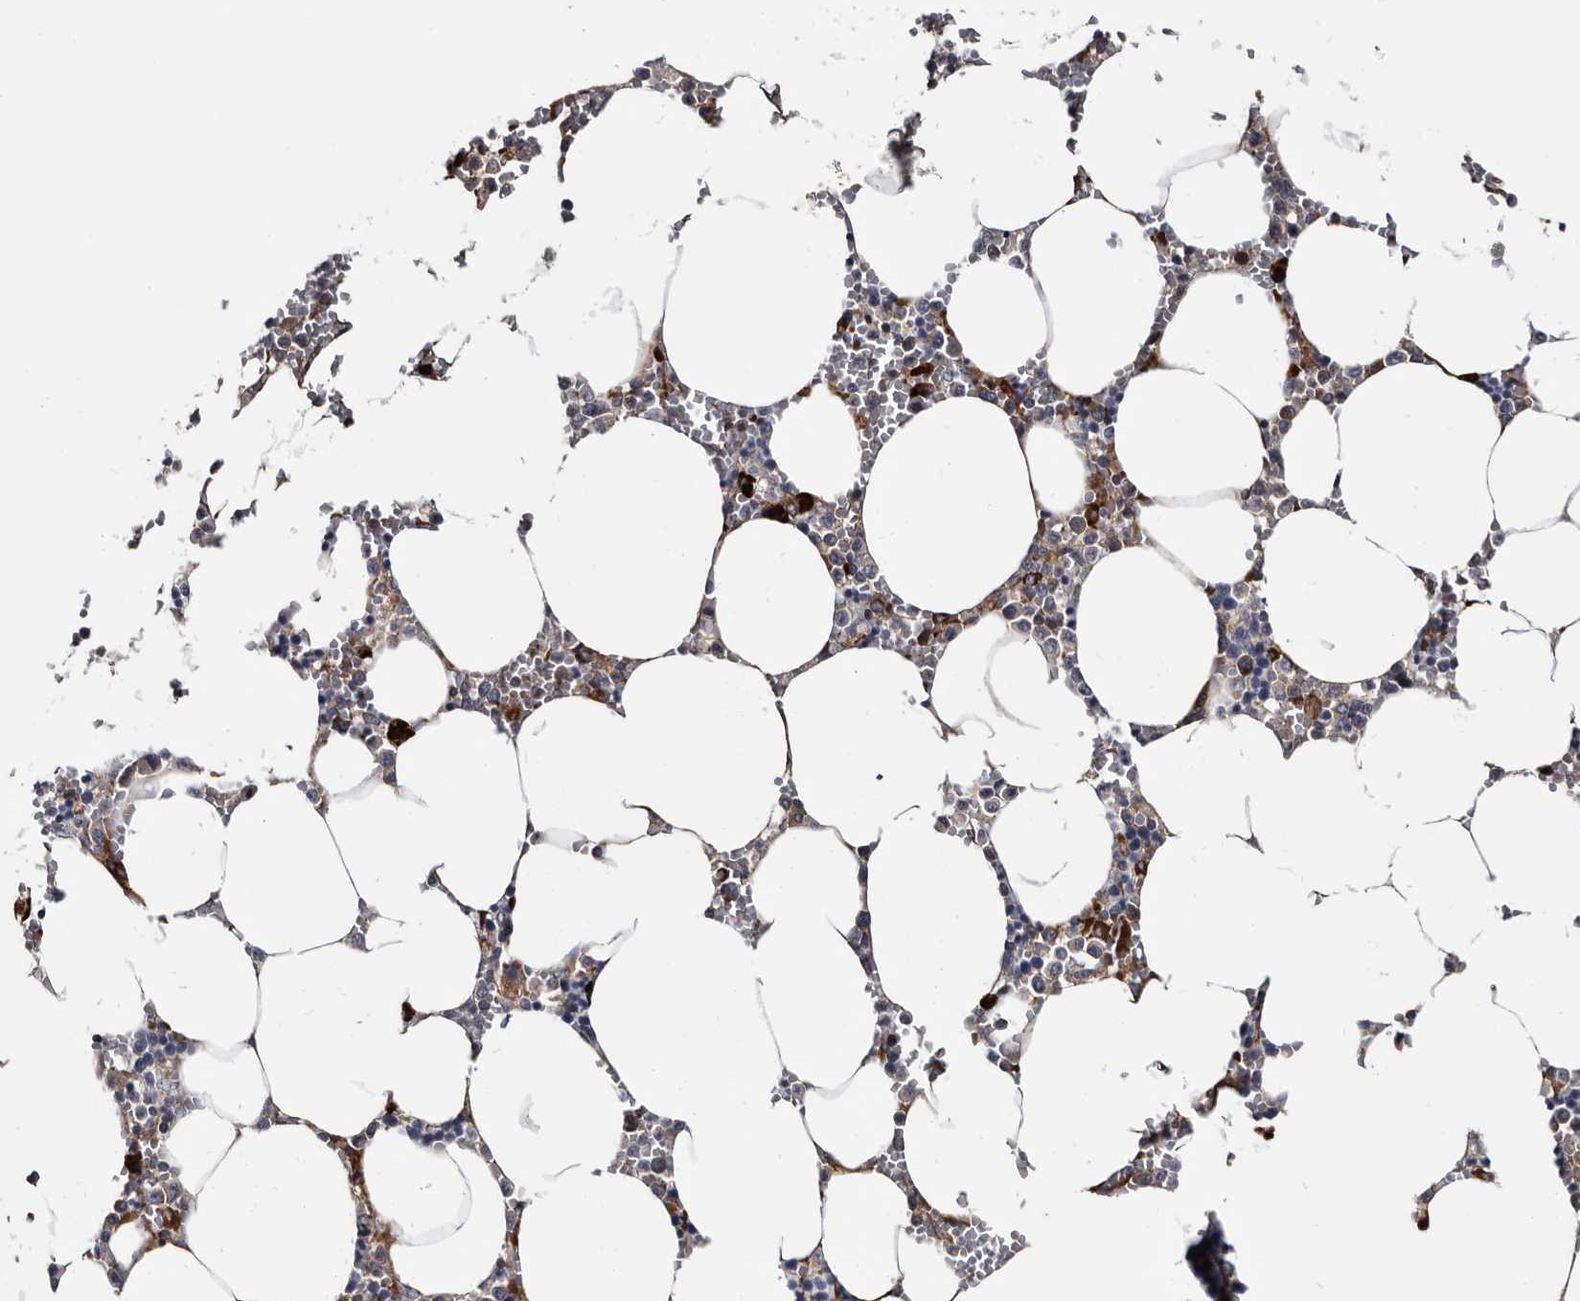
{"staining": {"intensity": "strong", "quantity": "<25%", "location": "cytoplasmic/membranous"}, "tissue": "bone marrow", "cell_type": "Hematopoietic cells", "image_type": "normal", "snomed": [{"axis": "morphology", "description": "Normal tissue, NOS"}, {"axis": "topography", "description": "Bone marrow"}], "caption": "This is a micrograph of immunohistochemistry (IHC) staining of normal bone marrow, which shows strong staining in the cytoplasmic/membranous of hematopoietic cells.", "gene": "TSPAN17", "patient": {"sex": "male", "age": 70}}